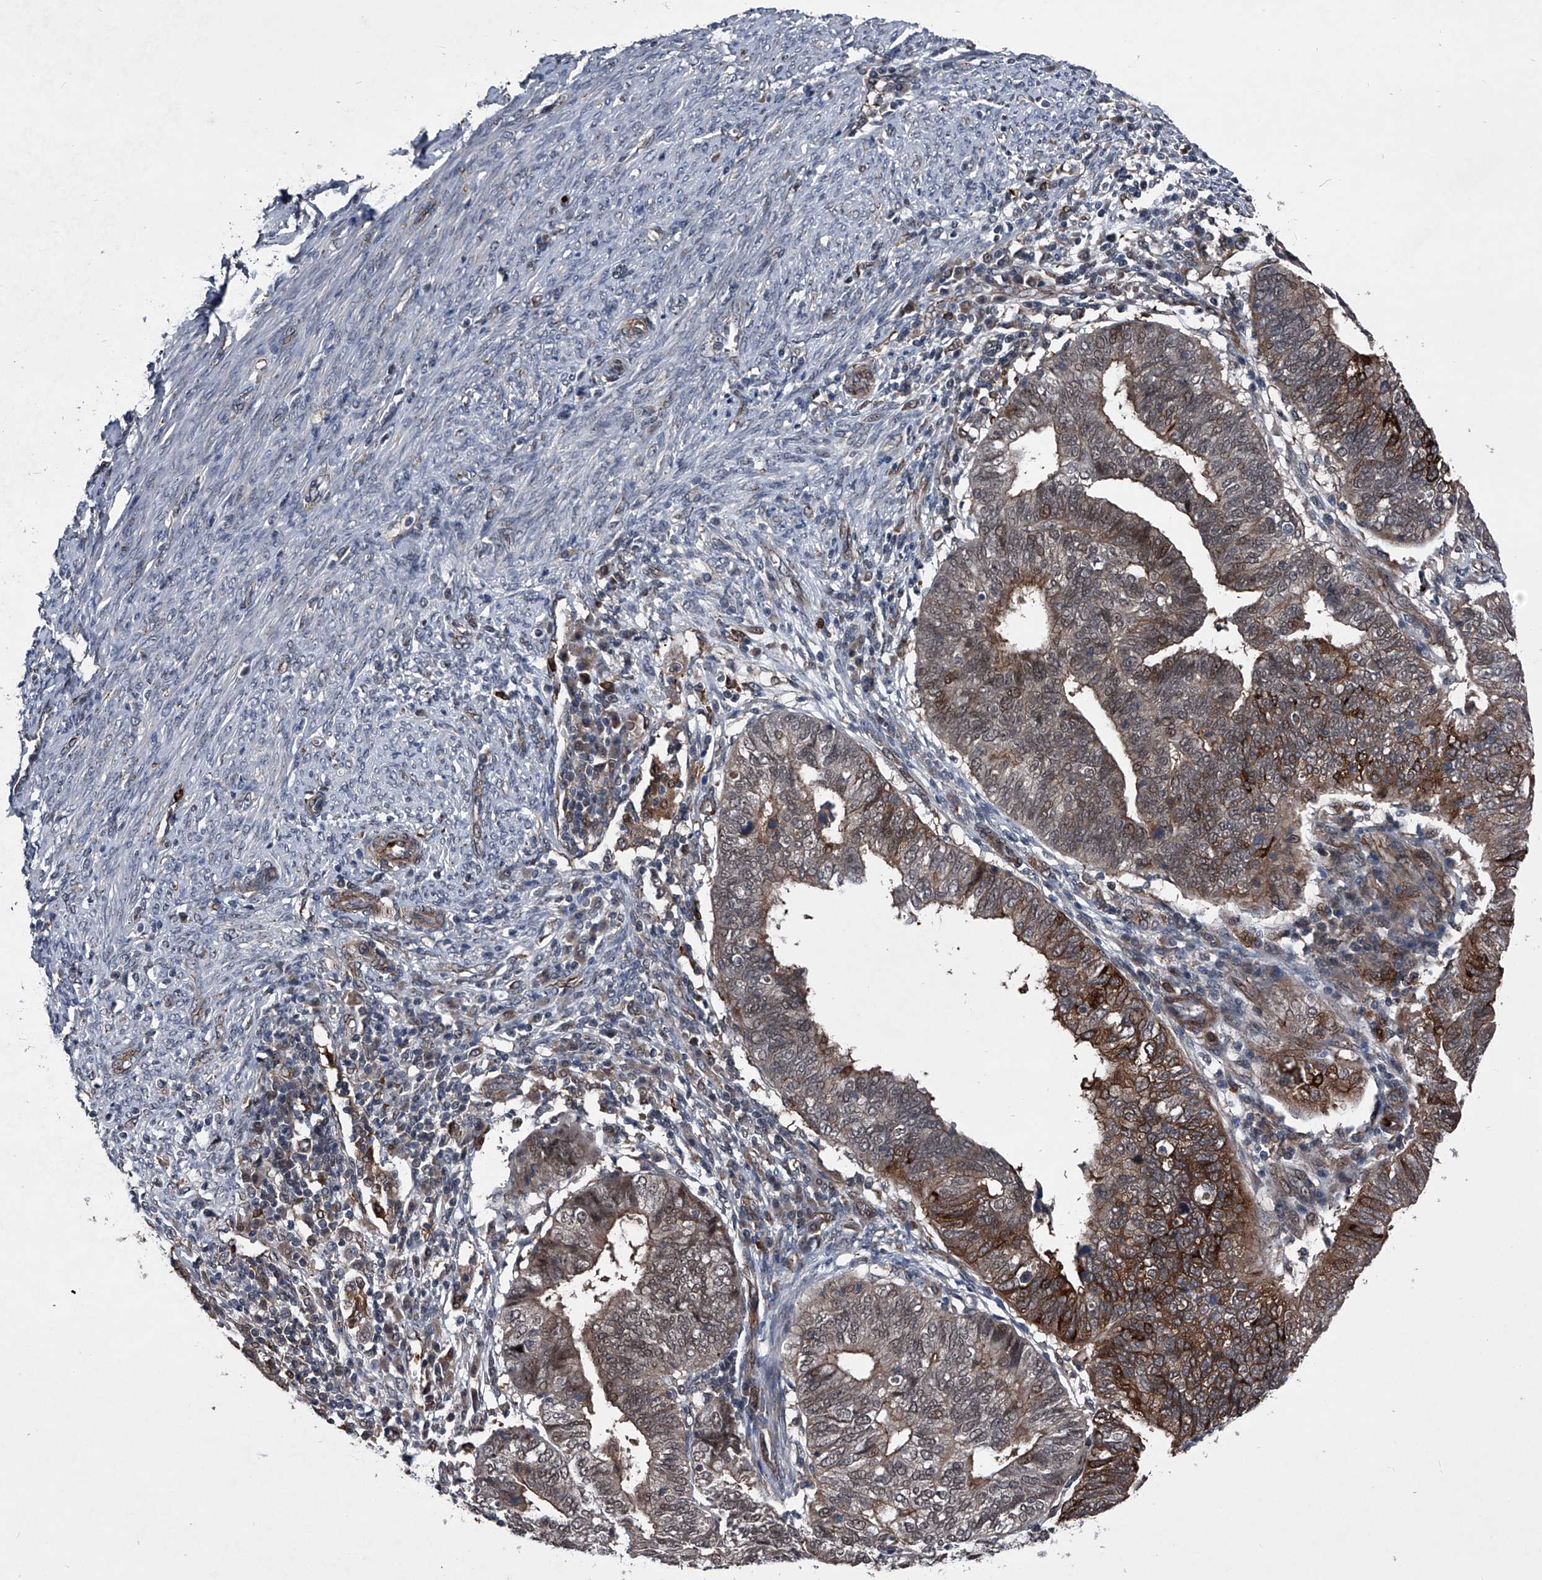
{"staining": {"intensity": "moderate", "quantity": ">75%", "location": "cytoplasmic/membranous,nuclear"}, "tissue": "endometrial cancer", "cell_type": "Tumor cells", "image_type": "cancer", "snomed": [{"axis": "morphology", "description": "Adenocarcinoma, NOS"}, {"axis": "topography", "description": "Uterus"}], "caption": "A micrograph of human adenocarcinoma (endometrial) stained for a protein exhibits moderate cytoplasmic/membranous and nuclear brown staining in tumor cells.", "gene": "MAPKAP1", "patient": {"sex": "female", "age": 77}}